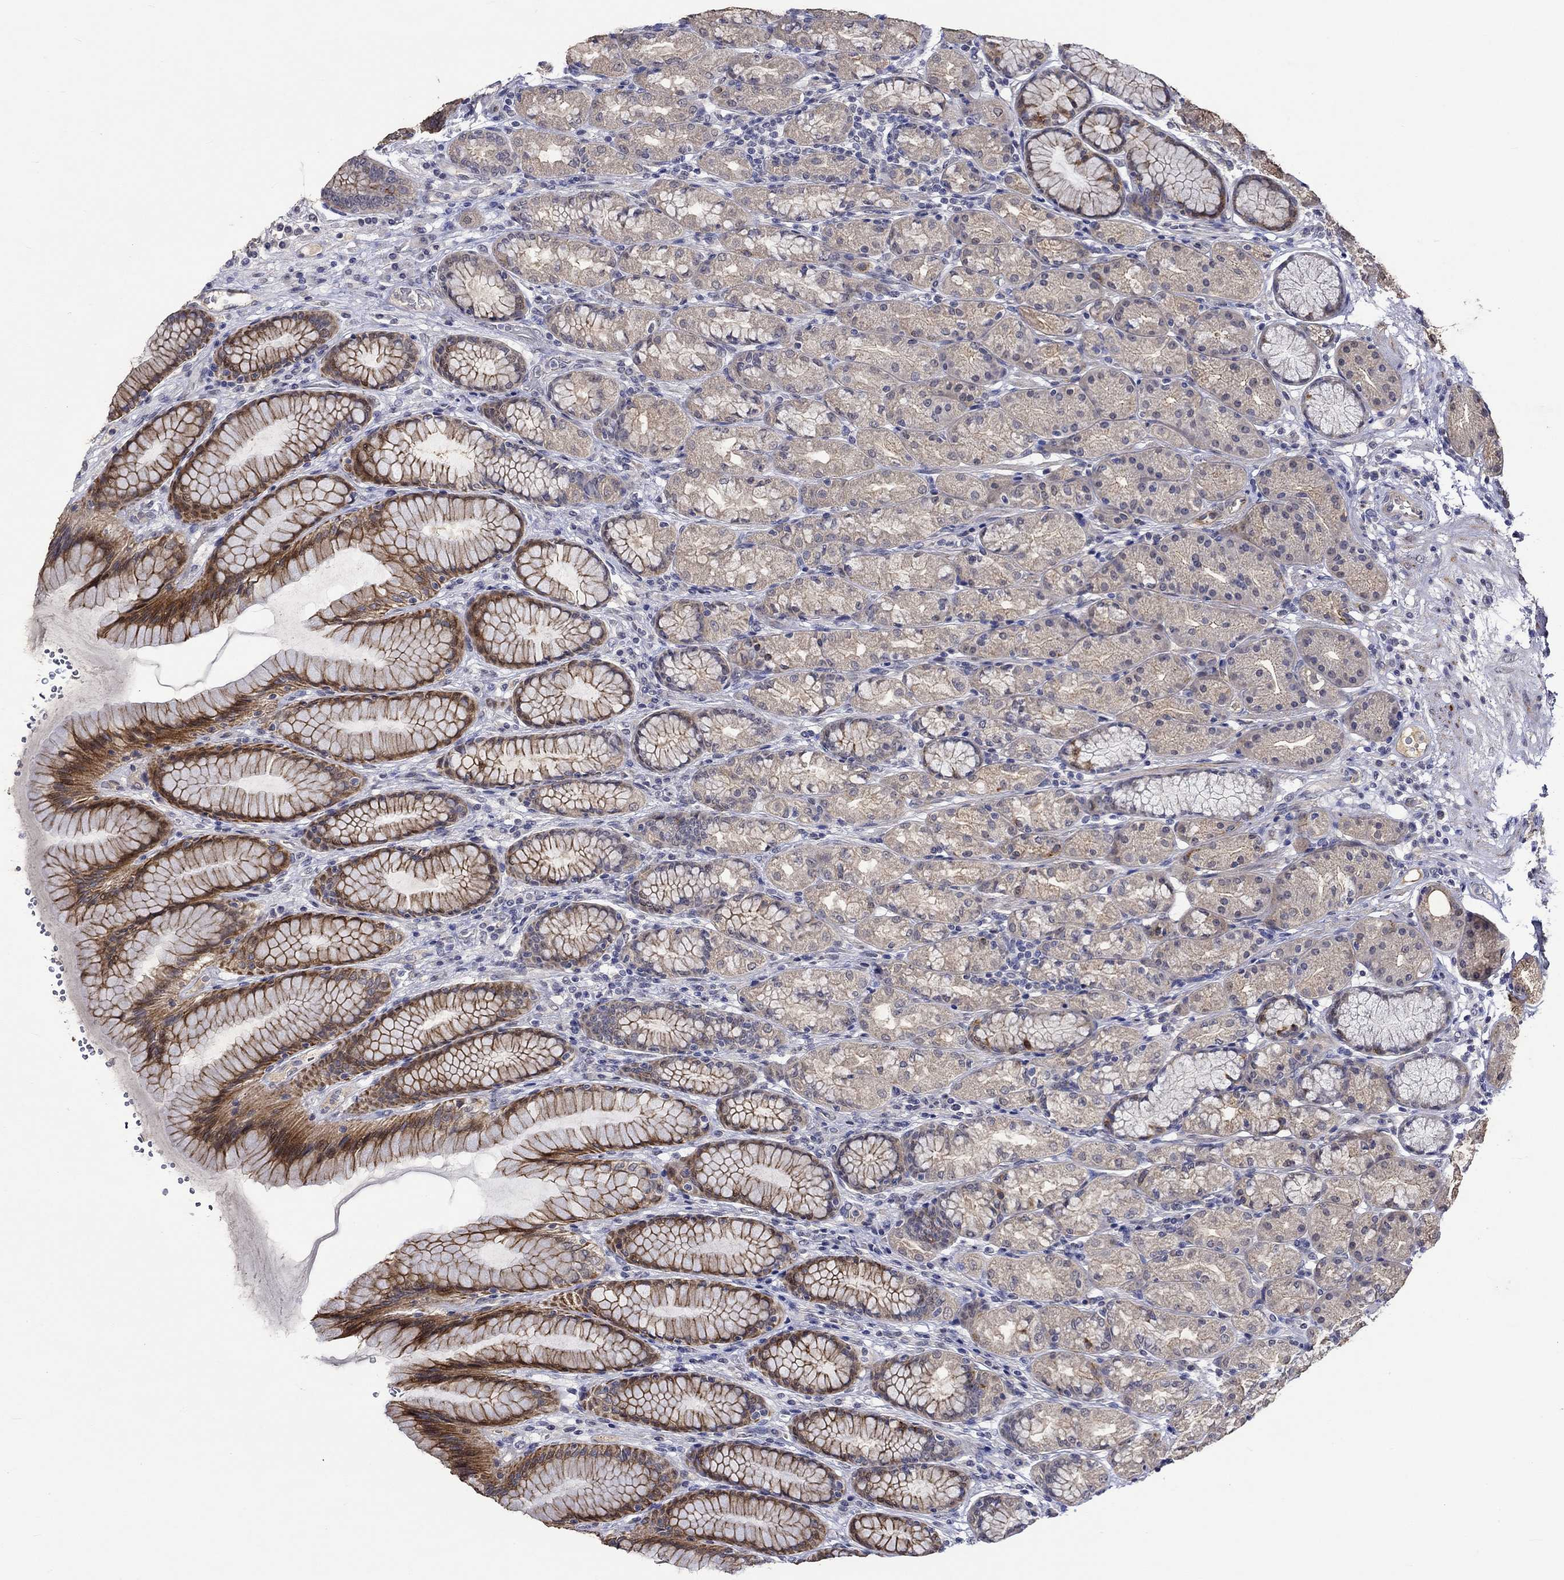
{"staining": {"intensity": "strong", "quantity": "<25%", "location": "cytoplasmic/membranous"}, "tissue": "stomach", "cell_type": "Glandular cells", "image_type": "normal", "snomed": [{"axis": "morphology", "description": "Normal tissue, NOS"}, {"axis": "morphology", "description": "Adenocarcinoma, NOS"}, {"axis": "topography", "description": "Stomach"}], "caption": "Stomach stained for a protein (brown) shows strong cytoplasmic/membranous positive expression in about <25% of glandular cells.", "gene": "DDX3Y", "patient": {"sex": "female", "age": 79}}